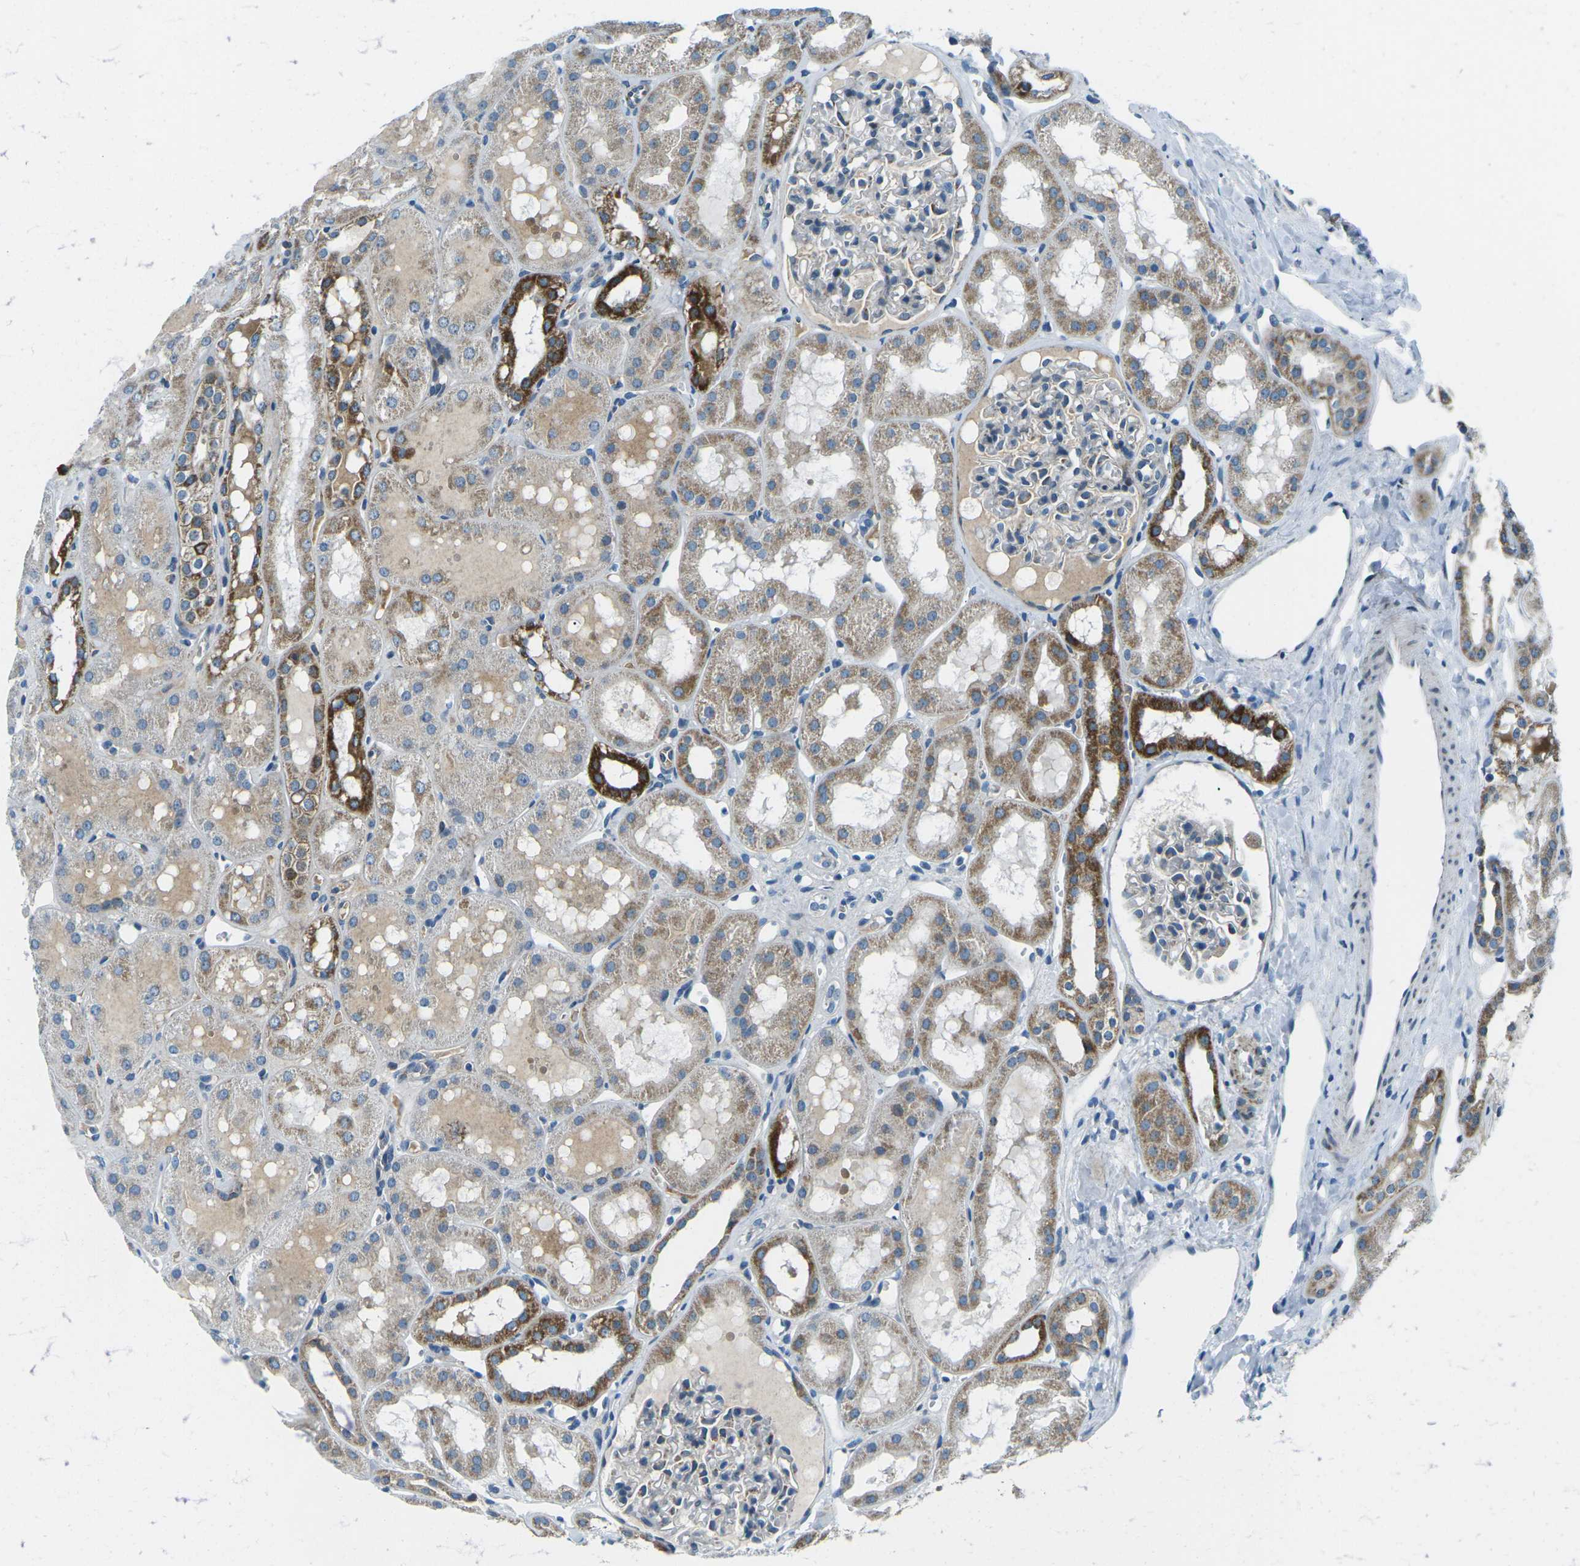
{"staining": {"intensity": "moderate", "quantity": "<25%", "location": "cytoplasmic/membranous"}, "tissue": "kidney", "cell_type": "Cells in glomeruli", "image_type": "normal", "snomed": [{"axis": "morphology", "description": "Normal tissue, NOS"}, {"axis": "topography", "description": "Kidney"}, {"axis": "topography", "description": "Urinary bladder"}], "caption": "The photomicrograph shows staining of unremarkable kidney, revealing moderate cytoplasmic/membranous protein expression (brown color) within cells in glomeruli. (DAB (3,3'-diaminobenzidine) IHC, brown staining for protein, blue staining for nuclei).", "gene": "RFESD", "patient": {"sex": "male", "age": 16}}